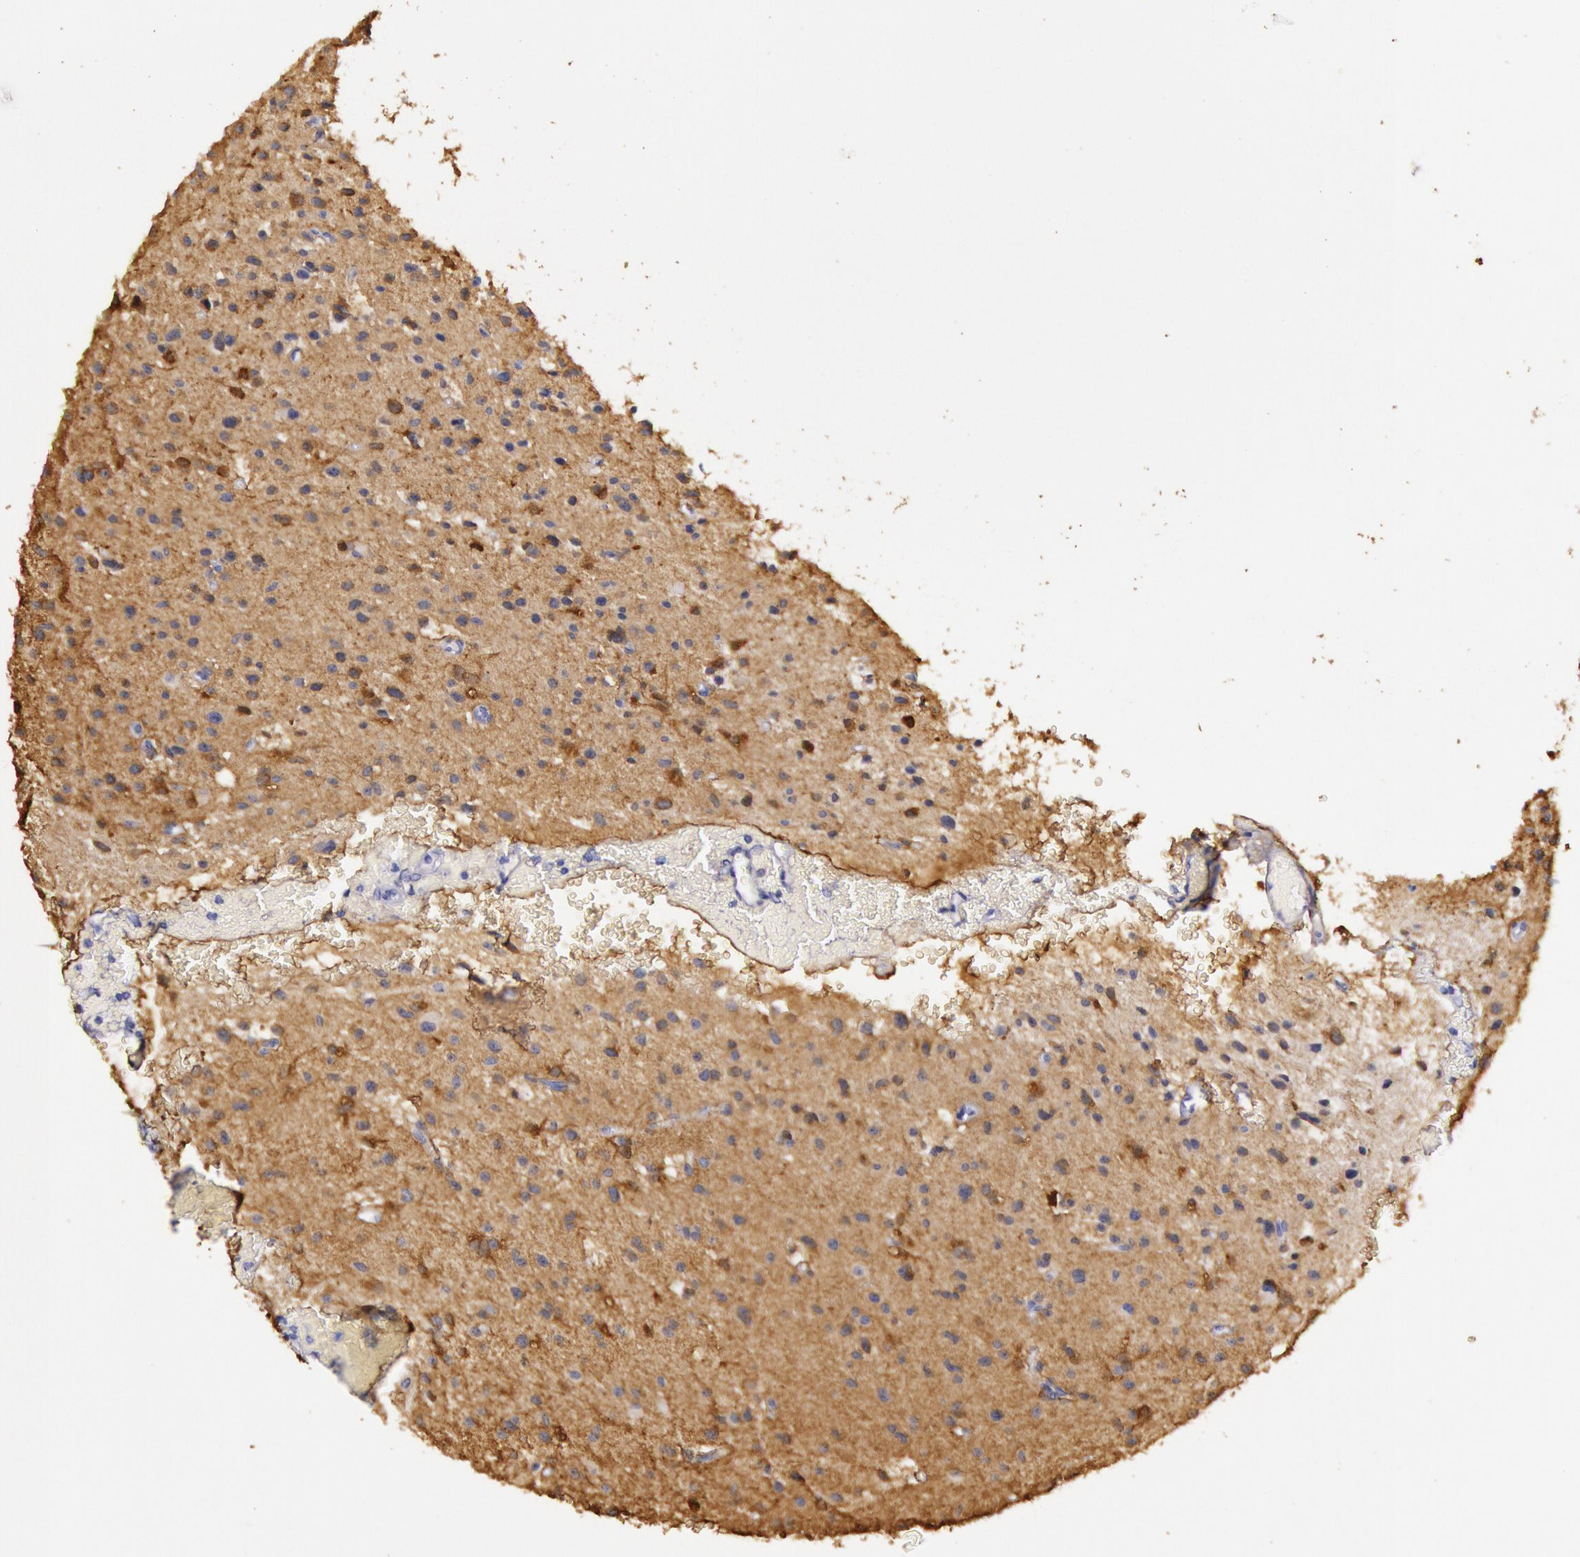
{"staining": {"intensity": "moderate", "quantity": ">75%", "location": "cytoplasmic/membranous"}, "tissue": "glioma", "cell_type": "Tumor cells", "image_type": "cancer", "snomed": [{"axis": "morphology", "description": "Glioma, malignant, Low grade"}, {"axis": "topography", "description": "Brain"}], "caption": "Tumor cells exhibit medium levels of moderate cytoplasmic/membranous expression in approximately >75% of cells in glioma. (brown staining indicates protein expression, while blue staining denotes nuclei).", "gene": "CKB", "patient": {"sex": "female", "age": 46}}